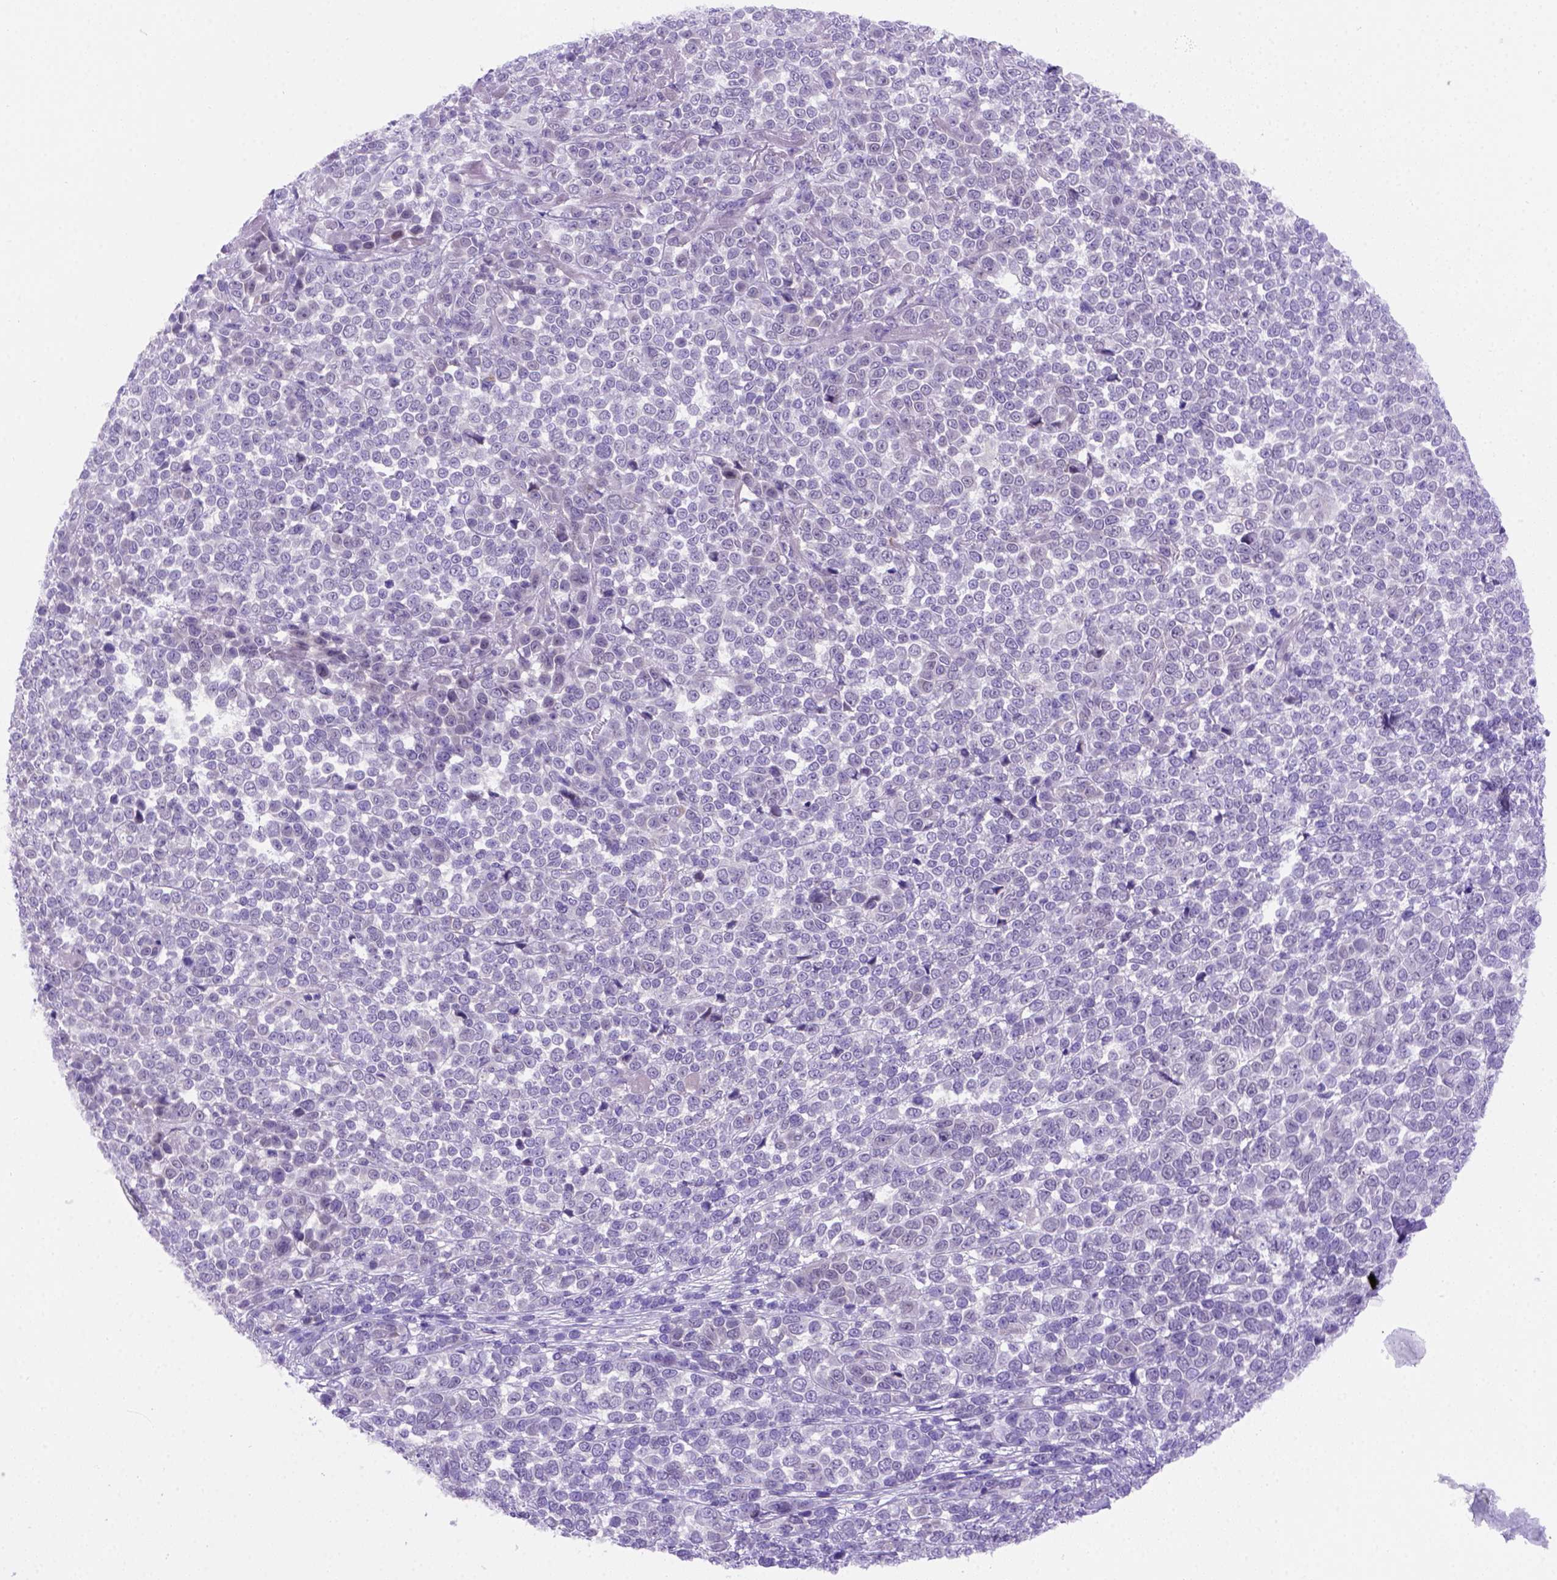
{"staining": {"intensity": "negative", "quantity": "none", "location": "none"}, "tissue": "melanoma", "cell_type": "Tumor cells", "image_type": "cancer", "snomed": [{"axis": "morphology", "description": "Malignant melanoma, NOS"}, {"axis": "topography", "description": "Skin"}], "caption": "Immunohistochemical staining of human melanoma reveals no significant expression in tumor cells. (Stains: DAB (3,3'-diaminobenzidine) immunohistochemistry (IHC) with hematoxylin counter stain, Microscopy: brightfield microscopy at high magnification).", "gene": "FAM81B", "patient": {"sex": "female", "age": 95}}